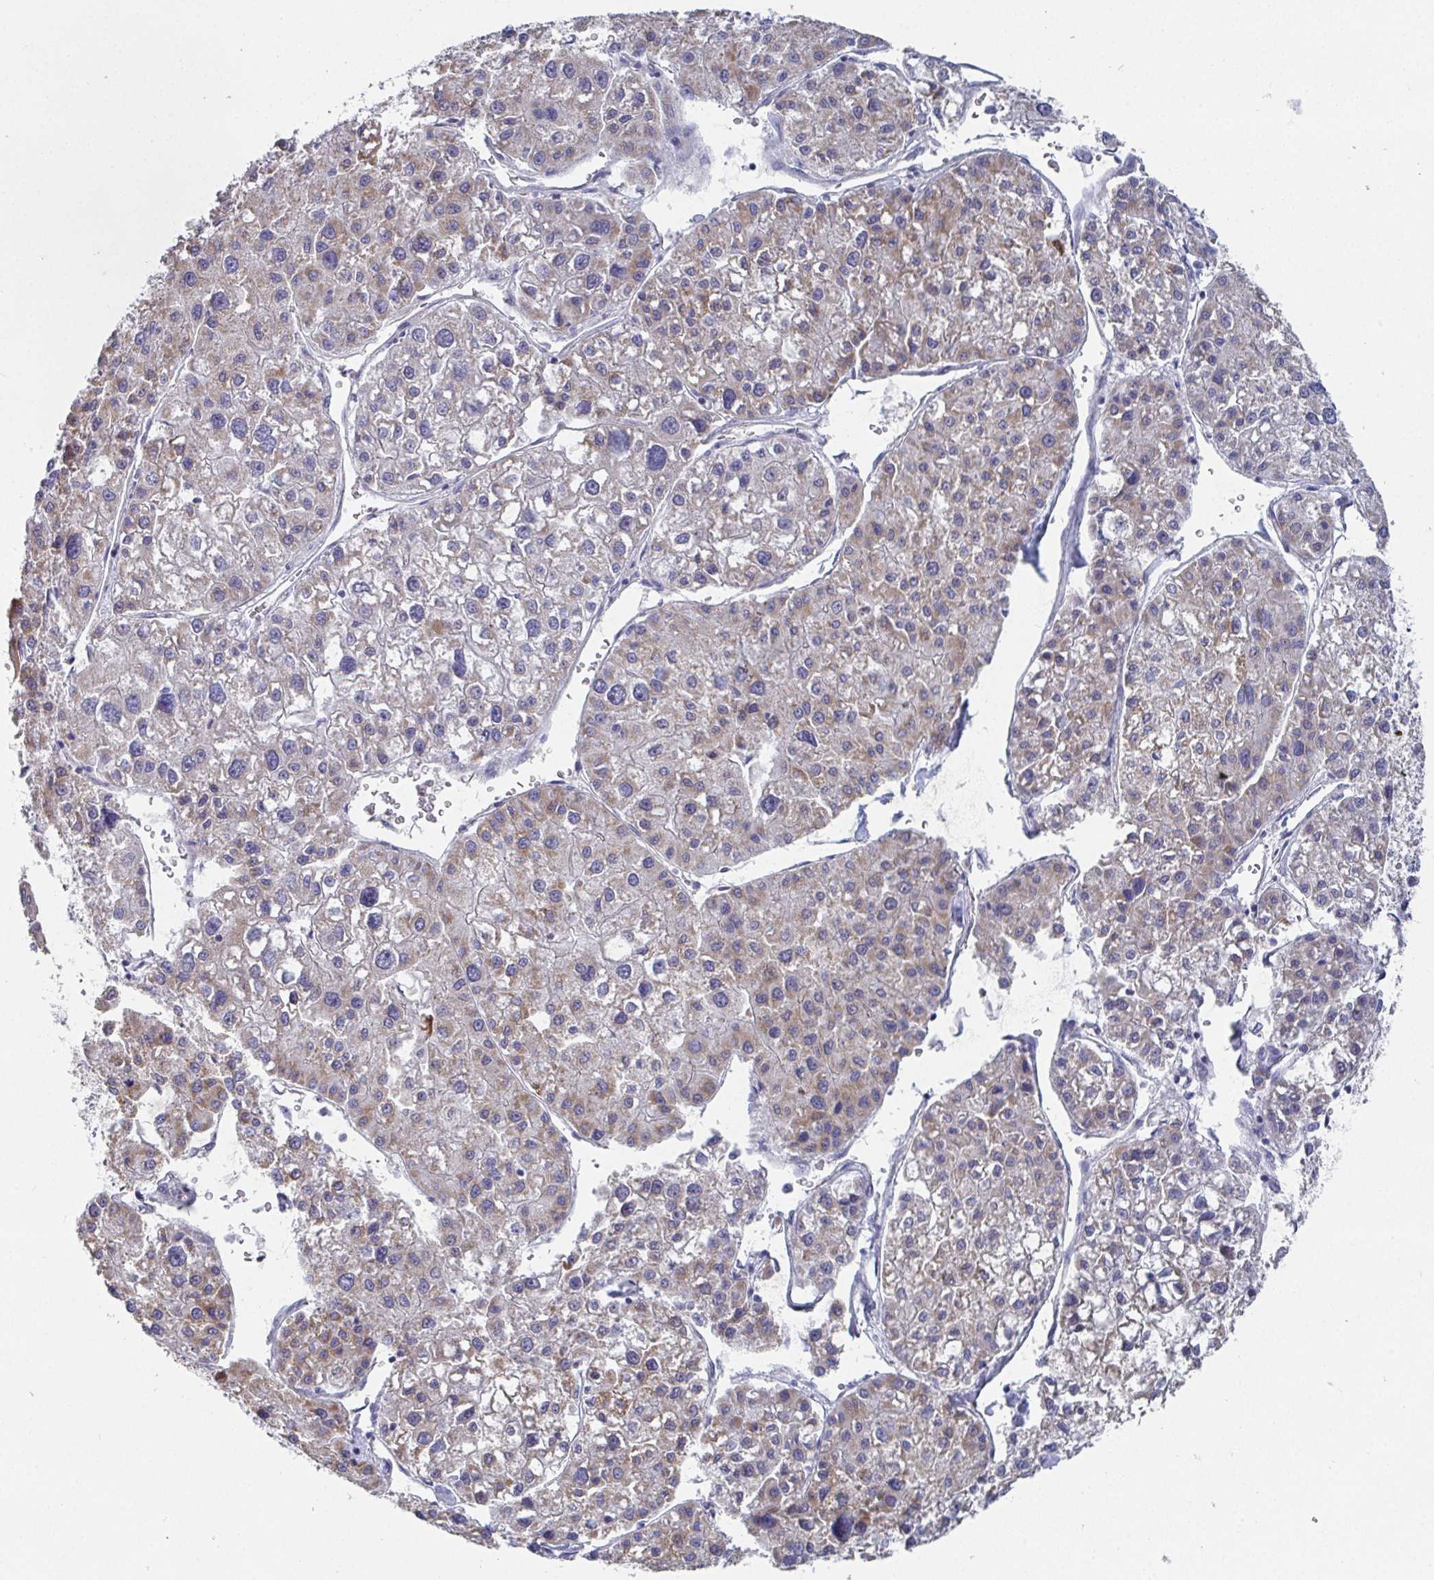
{"staining": {"intensity": "moderate", "quantity": "25%-75%", "location": "cytoplasmic/membranous"}, "tissue": "liver cancer", "cell_type": "Tumor cells", "image_type": "cancer", "snomed": [{"axis": "morphology", "description": "Carcinoma, Hepatocellular, NOS"}, {"axis": "topography", "description": "Liver"}], "caption": "High-power microscopy captured an IHC micrograph of liver cancer, revealing moderate cytoplasmic/membranous staining in approximately 25%-75% of tumor cells.", "gene": "ATP5F1C", "patient": {"sex": "male", "age": 73}}